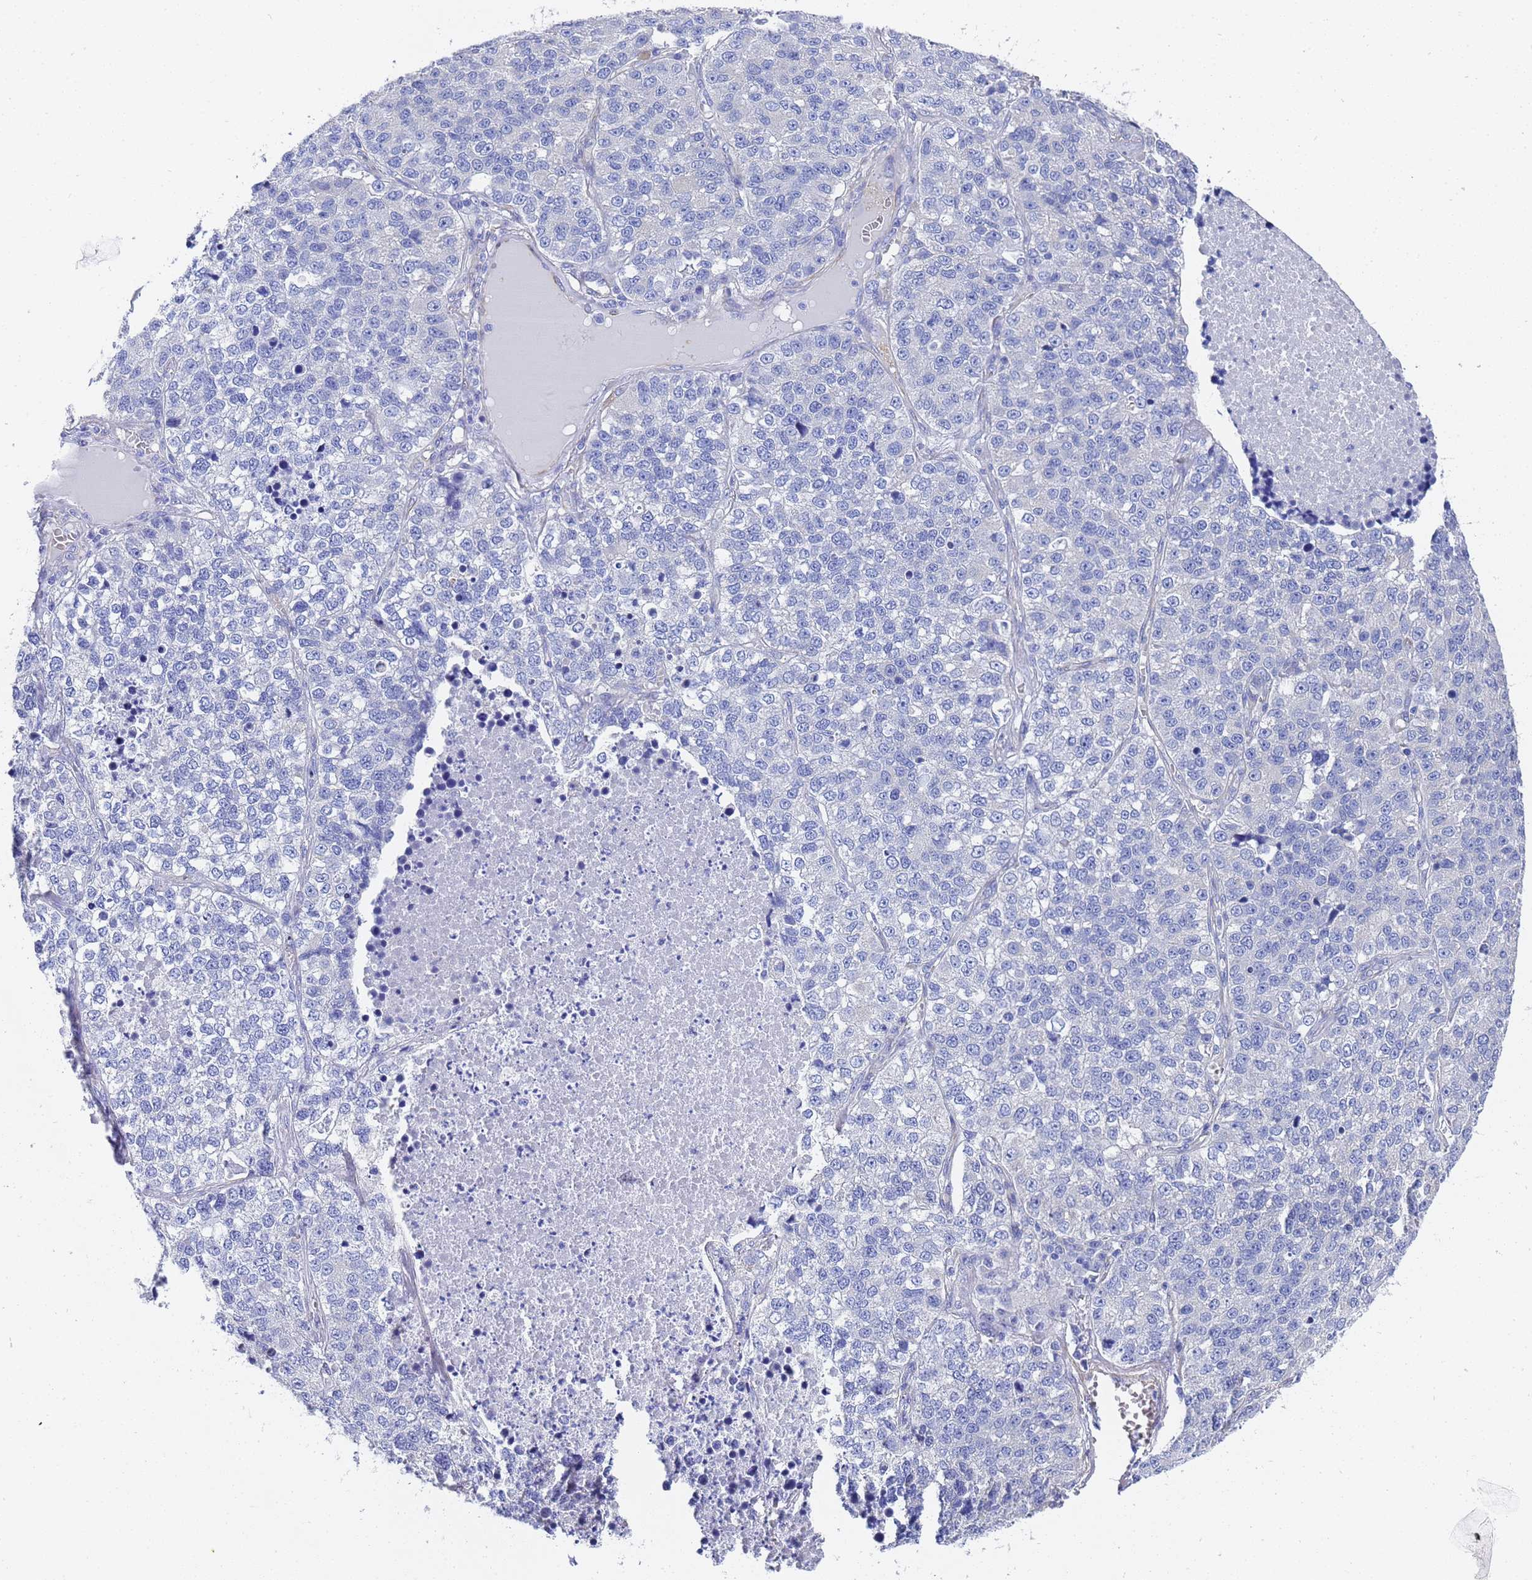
{"staining": {"intensity": "negative", "quantity": "none", "location": "none"}, "tissue": "lung cancer", "cell_type": "Tumor cells", "image_type": "cancer", "snomed": [{"axis": "morphology", "description": "Adenocarcinoma, NOS"}, {"axis": "topography", "description": "Lung"}], "caption": "DAB (3,3'-diaminobenzidine) immunohistochemical staining of lung cancer shows no significant staining in tumor cells.", "gene": "TUBB1", "patient": {"sex": "male", "age": 49}}